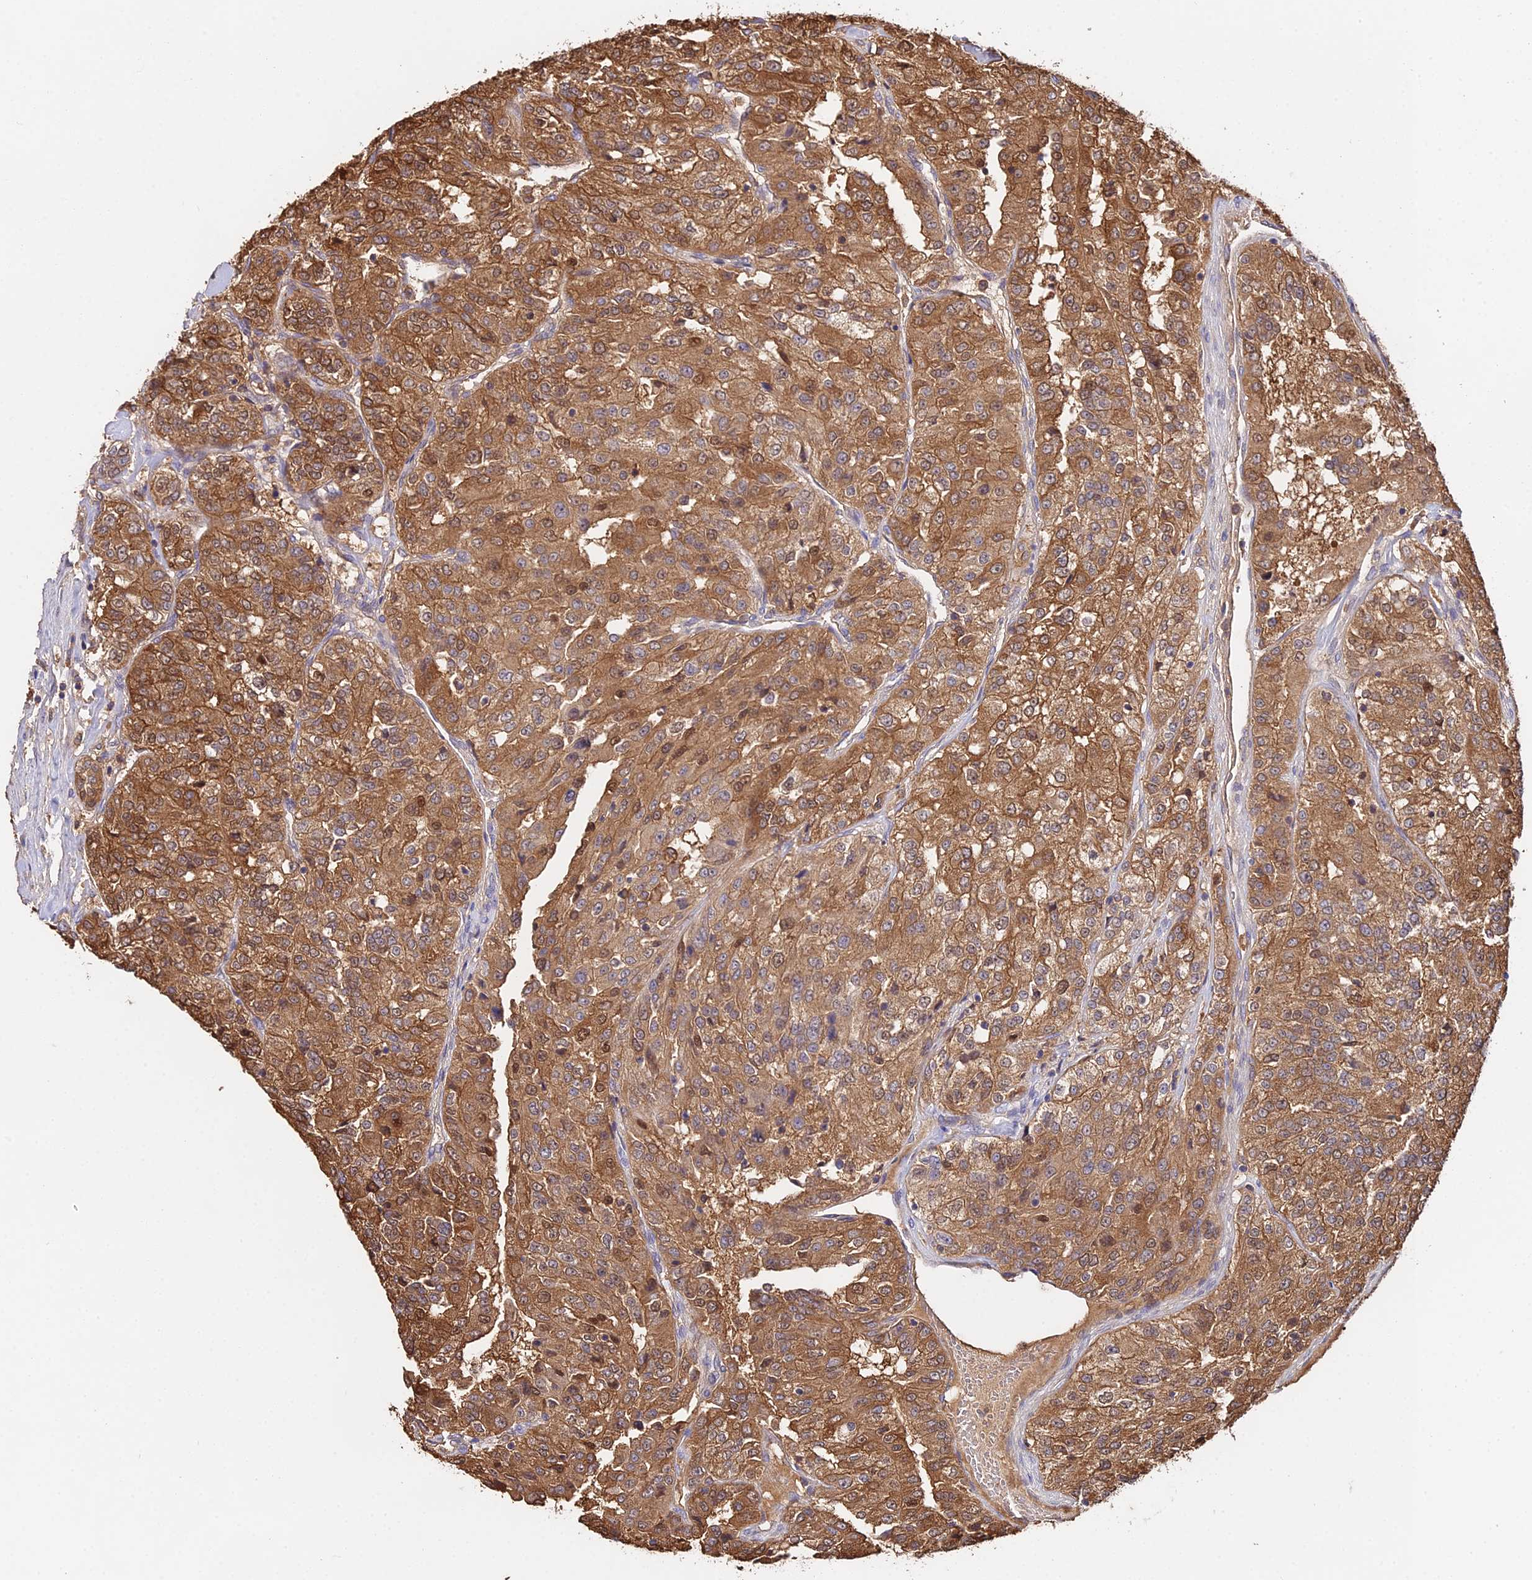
{"staining": {"intensity": "strong", "quantity": ">75%", "location": "cytoplasmic/membranous,nuclear"}, "tissue": "renal cancer", "cell_type": "Tumor cells", "image_type": "cancer", "snomed": [{"axis": "morphology", "description": "Adenocarcinoma, NOS"}, {"axis": "topography", "description": "Kidney"}], "caption": "This histopathology image displays immunohistochemistry (IHC) staining of renal cancer, with high strong cytoplasmic/membranous and nuclear positivity in approximately >75% of tumor cells.", "gene": "FBP1", "patient": {"sex": "female", "age": 63}}